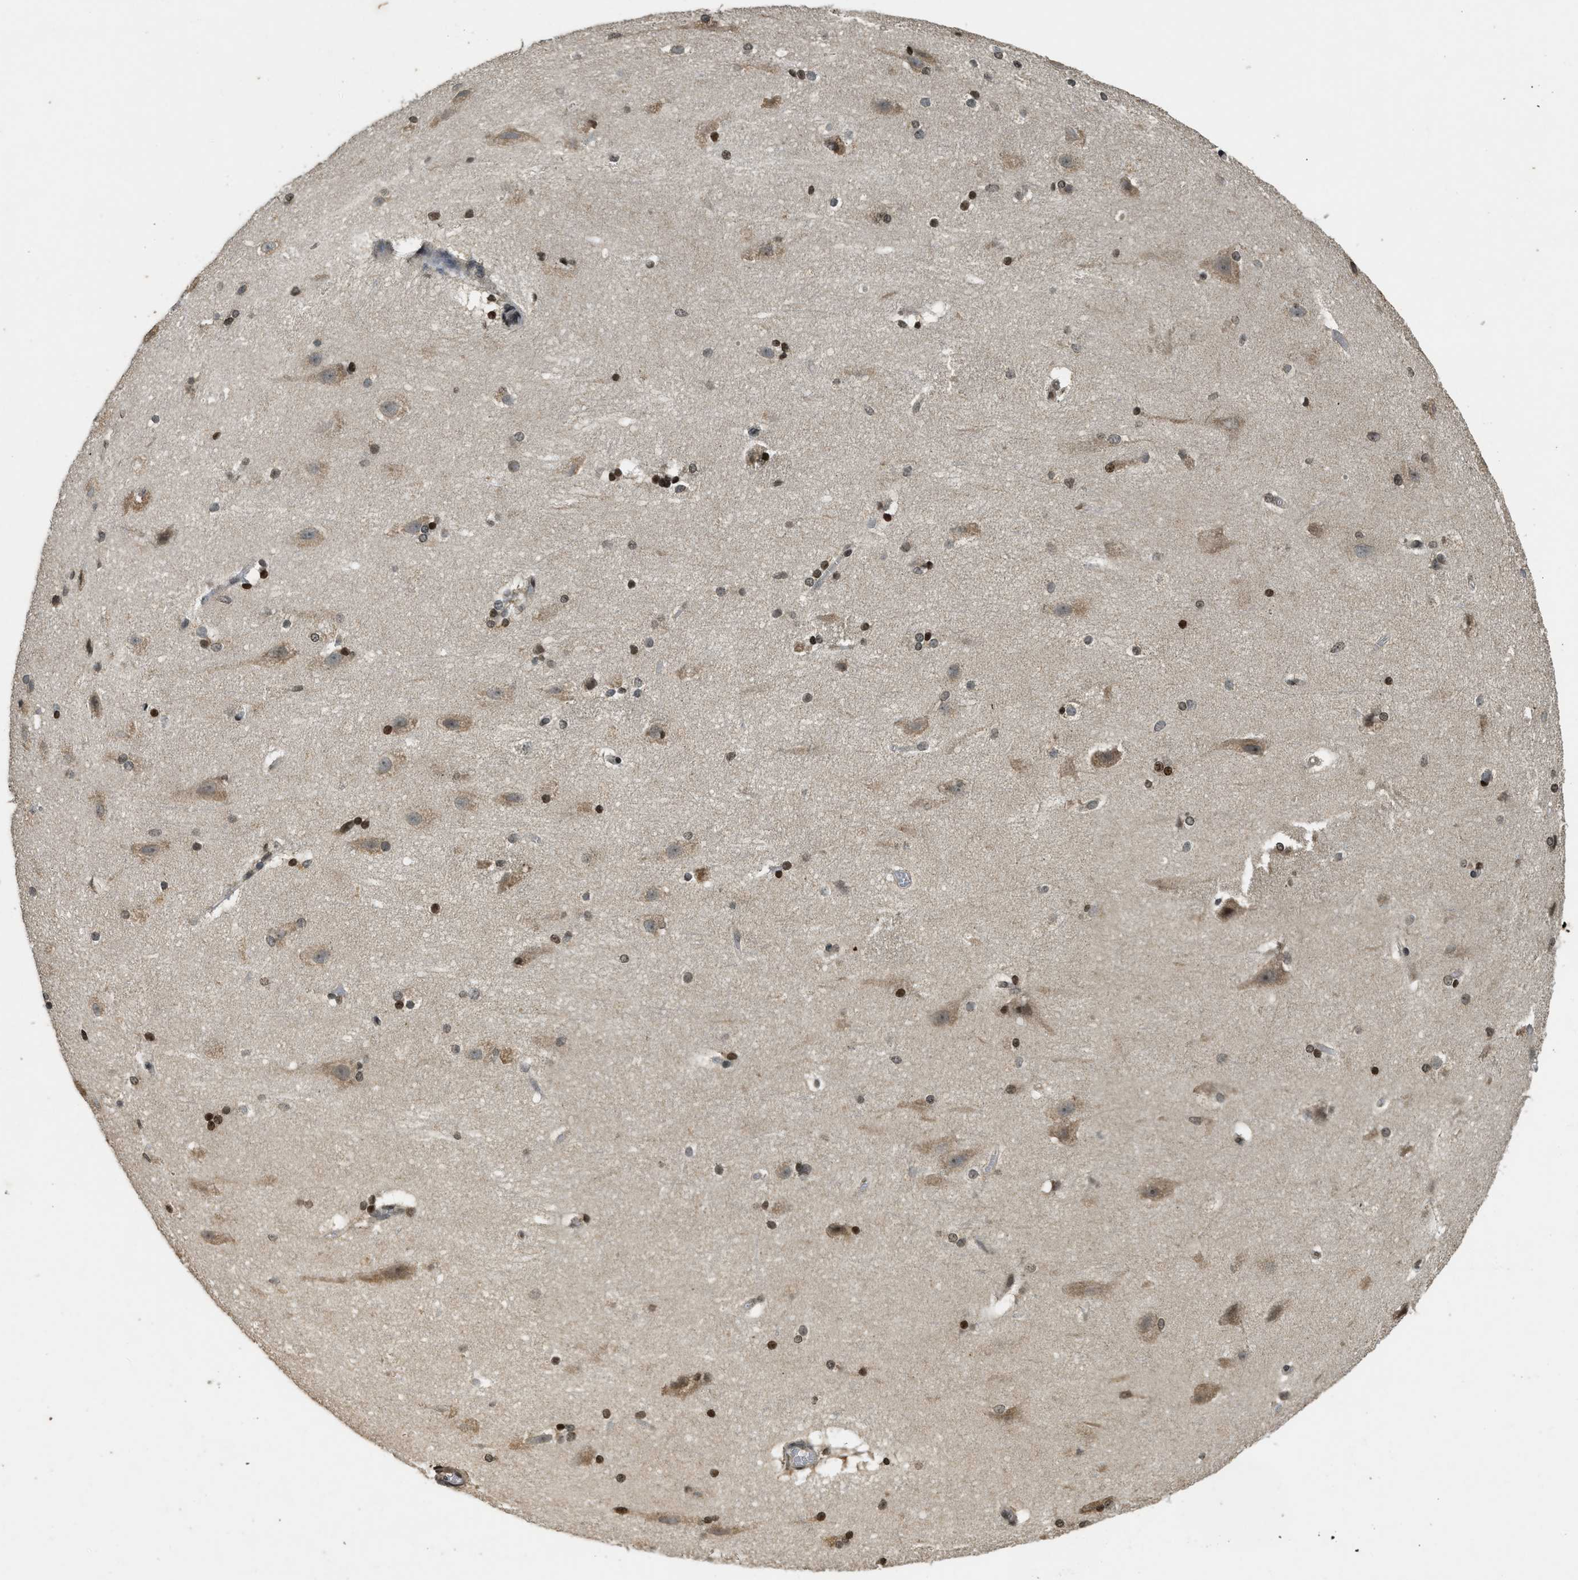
{"staining": {"intensity": "moderate", "quantity": ">75%", "location": "nuclear"}, "tissue": "cerebral cortex", "cell_type": "Endothelial cells", "image_type": "normal", "snomed": [{"axis": "morphology", "description": "Normal tissue, NOS"}, {"axis": "topography", "description": "Cerebral cortex"}, {"axis": "topography", "description": "Hippocampus"}], "caption": "Endothelial cells exhibit medium levels of moderate nuclear positivity in approximately >75% of cells in benign cerebral cortex. The protein is stained brown, and the nuclei are stained in blue (DAB (3,3'-diaminobenzidine) IHC with brightfield microscopy, high magnification).", "gene": "SIAH1", "patient": {"sex": "female", "age": 19}}